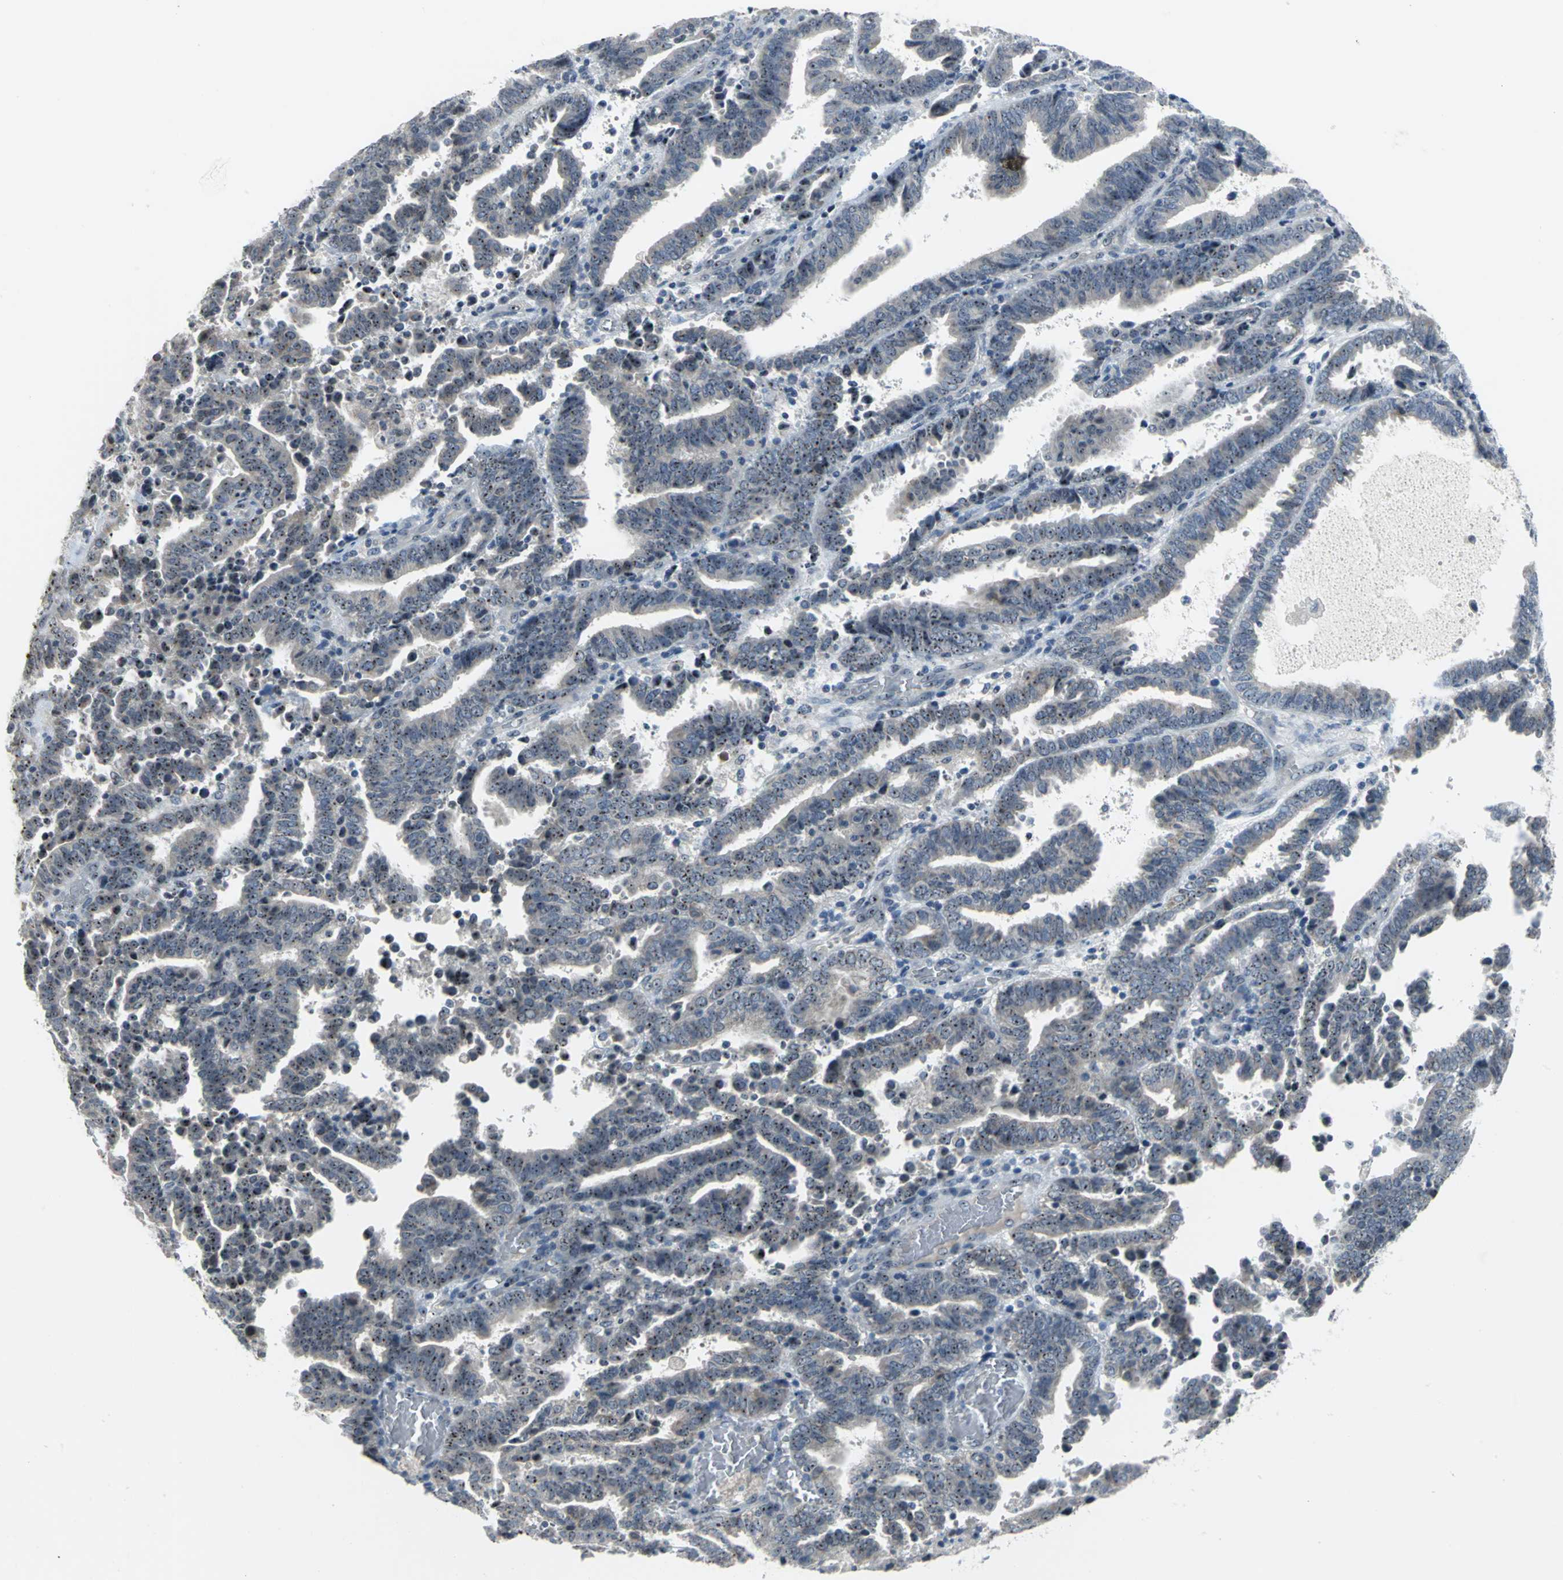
{"staining": {"intensity": "strong", "quantity": ">75%", "location": "nuclear"}, "tissue": "endometrial cancer", "cell_type": "Tumor cells", "image_type": "cancer", "snomed": [{"axis": "morphology", "description": "Adenocarcinoma, NOS"}, {"axis": "topography", "description": "Uterus"}], "caption": "A photomicrograph of endometrial adenocarcinoma stained for a protein reveals strong nuclear brown staining in tumor cells. The protein of interest is shown in brown color, while the nuclei are stained blue.", "gene": "MYBBP1A", "patient": {"sex": "female", "age": 83}}